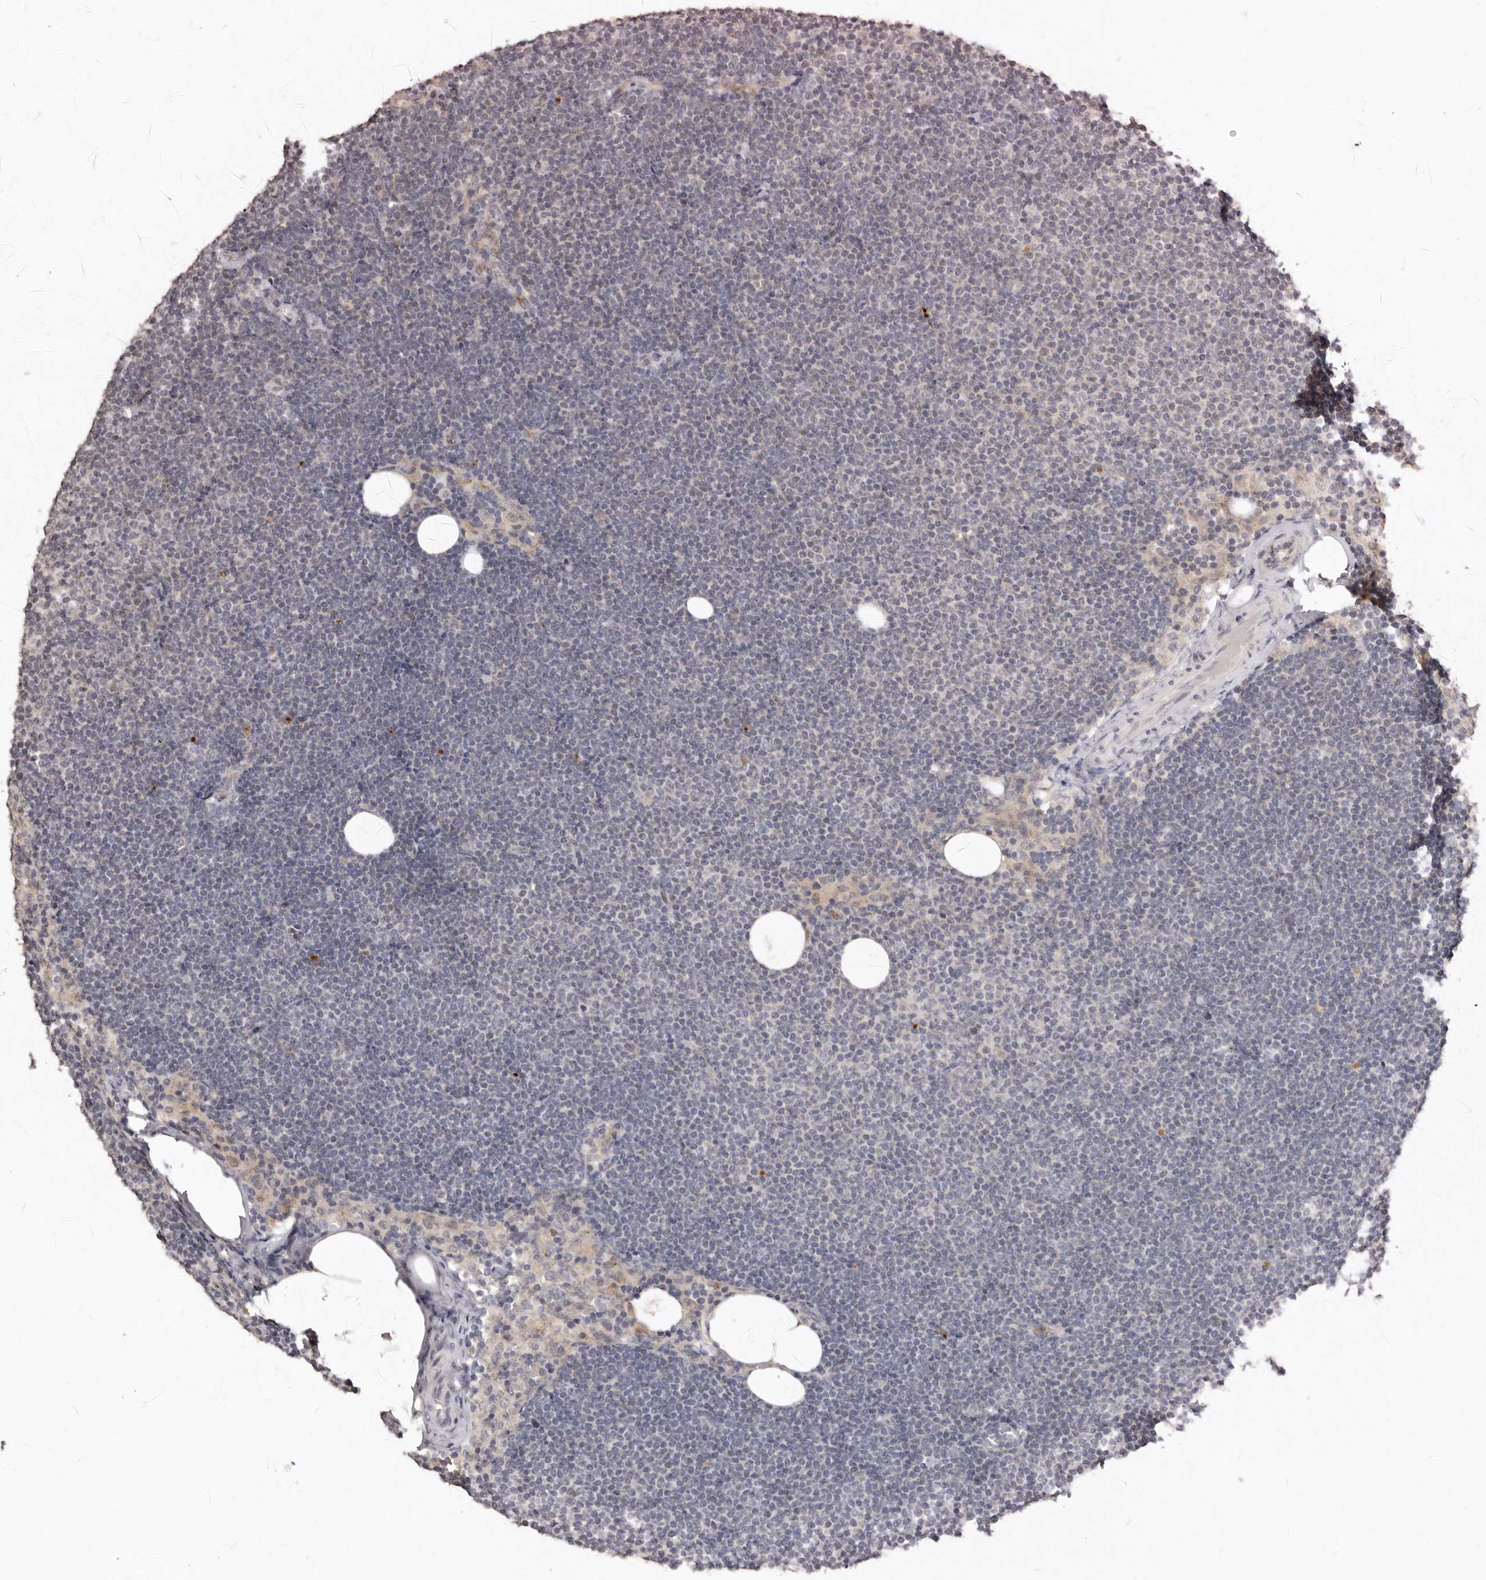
{"staining": {"intensity": "negative", "quantity": "none", "location": "none"}, "tissue": "lymphoma", "cell_type": "Tumor cells", "image_type": "cancer", "snomed": [{"axis": "morphology", "description": "Malignant lymphoma, non-Hodgkin's type, Low grade"}, {"axis": "topography", "description": "Lymph node"}], "caption": "High magnification brightfield microscopy of lymphoma stained with DAB (3,3'-diaminobenzidine) (brown) and counterstained with hematoxylin (blue): tumor cells show no significant expression.", "gene": "SULT1E1", "patient": {"sex": "female", "age": 53}}